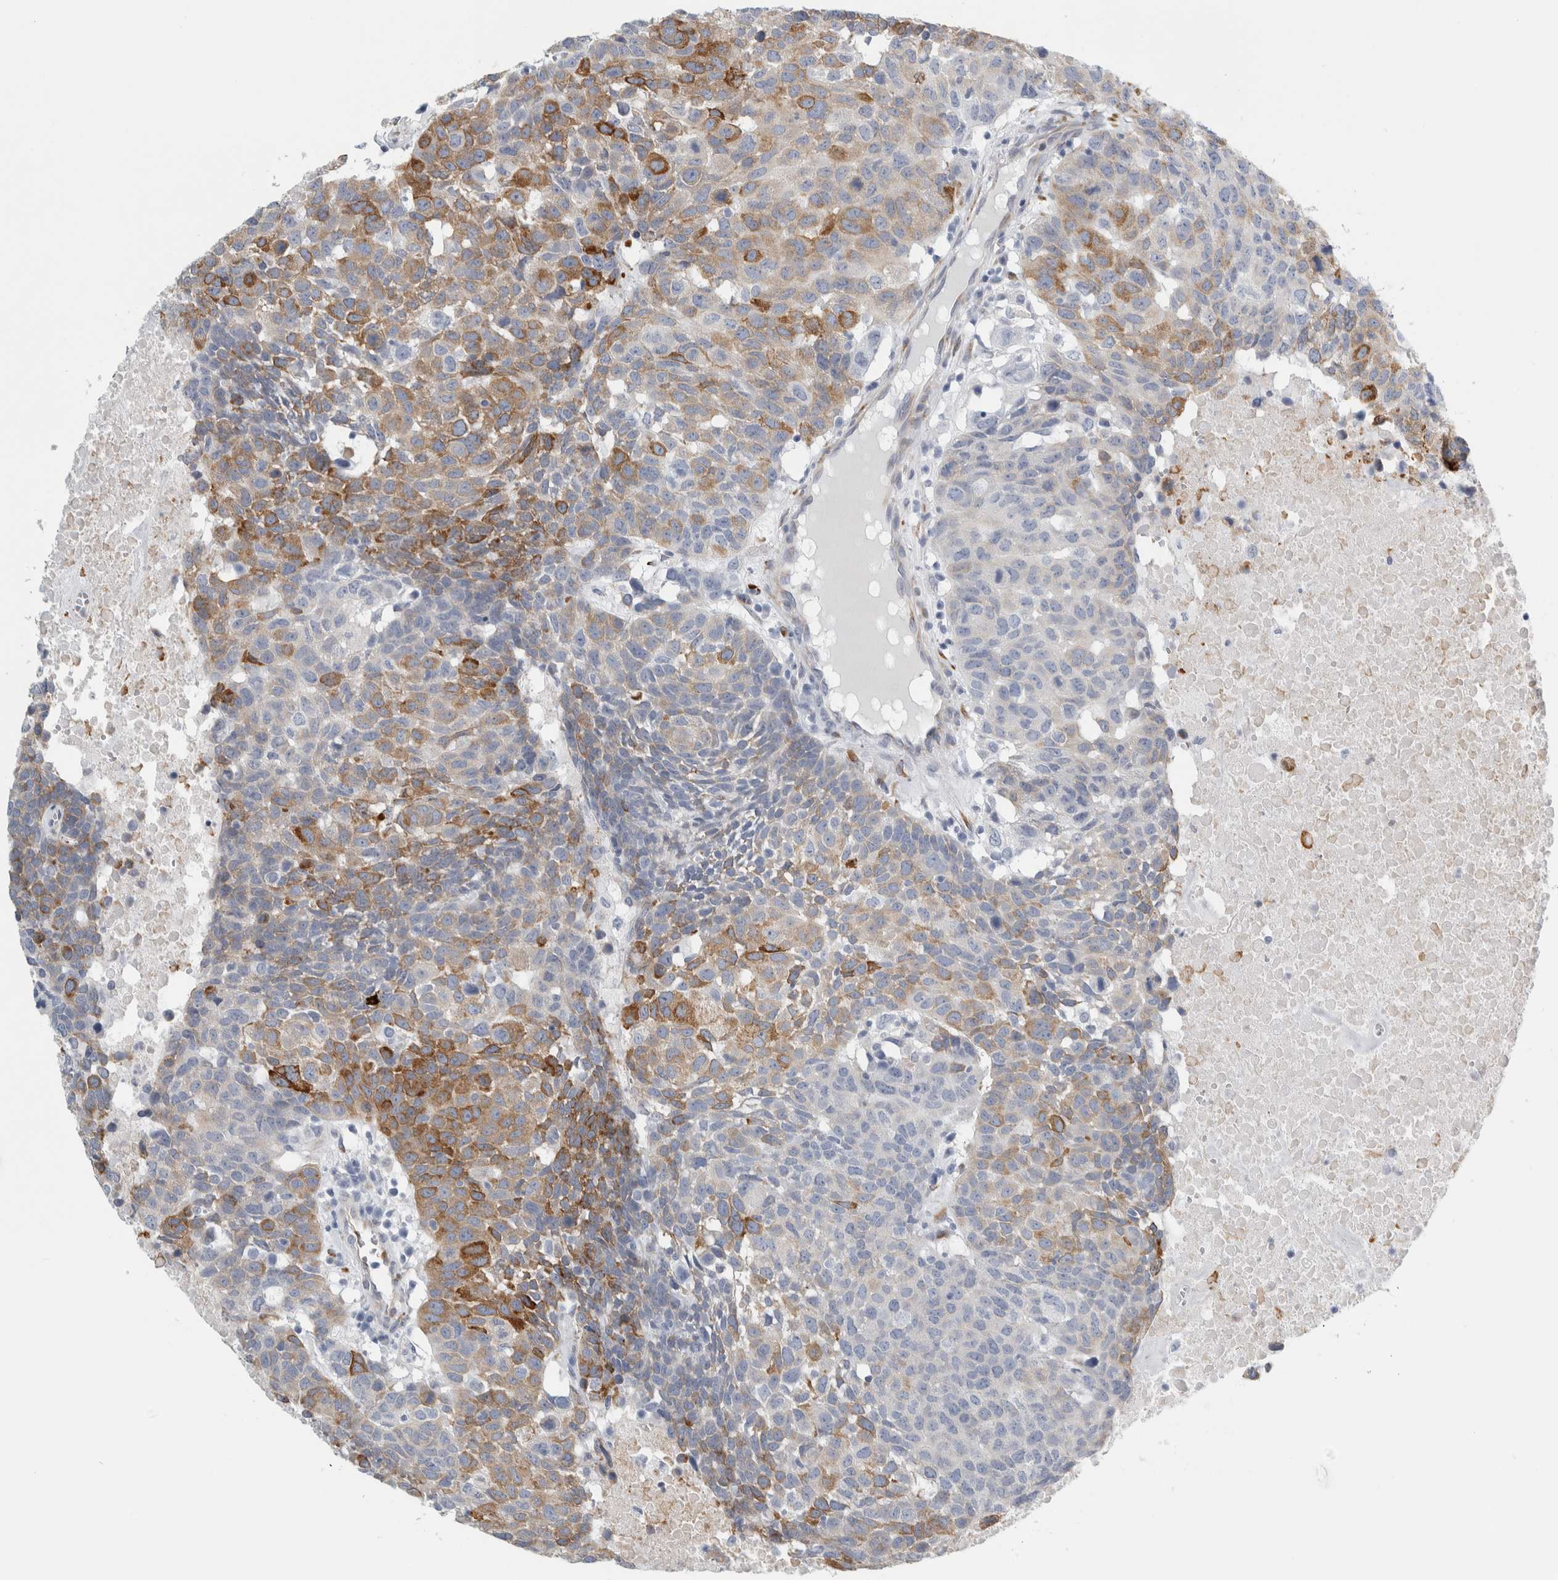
{"staining": {"intensity": "moderate", "quantity": "<25%", "location": "cytoplasmic/membranous"}, "tissue": "head and neck cancer", "cell_type": "Tumor cells", "image_type": "cancer", "snomed": [{"axis": "morphology", "description": "Squamous cell carcinoma, NOS"}, {"axis": "topography", "description": "Head-Neck"}], "caption": "Protein expression analysis of human head and neck cancer (squamous cell carcinoma) reveals moderate cytoplasmic/membranous positivity in about <25% of tumor cells.", "gene": "B3GNT3", "patient": {"sex": "male", "age": 66}}